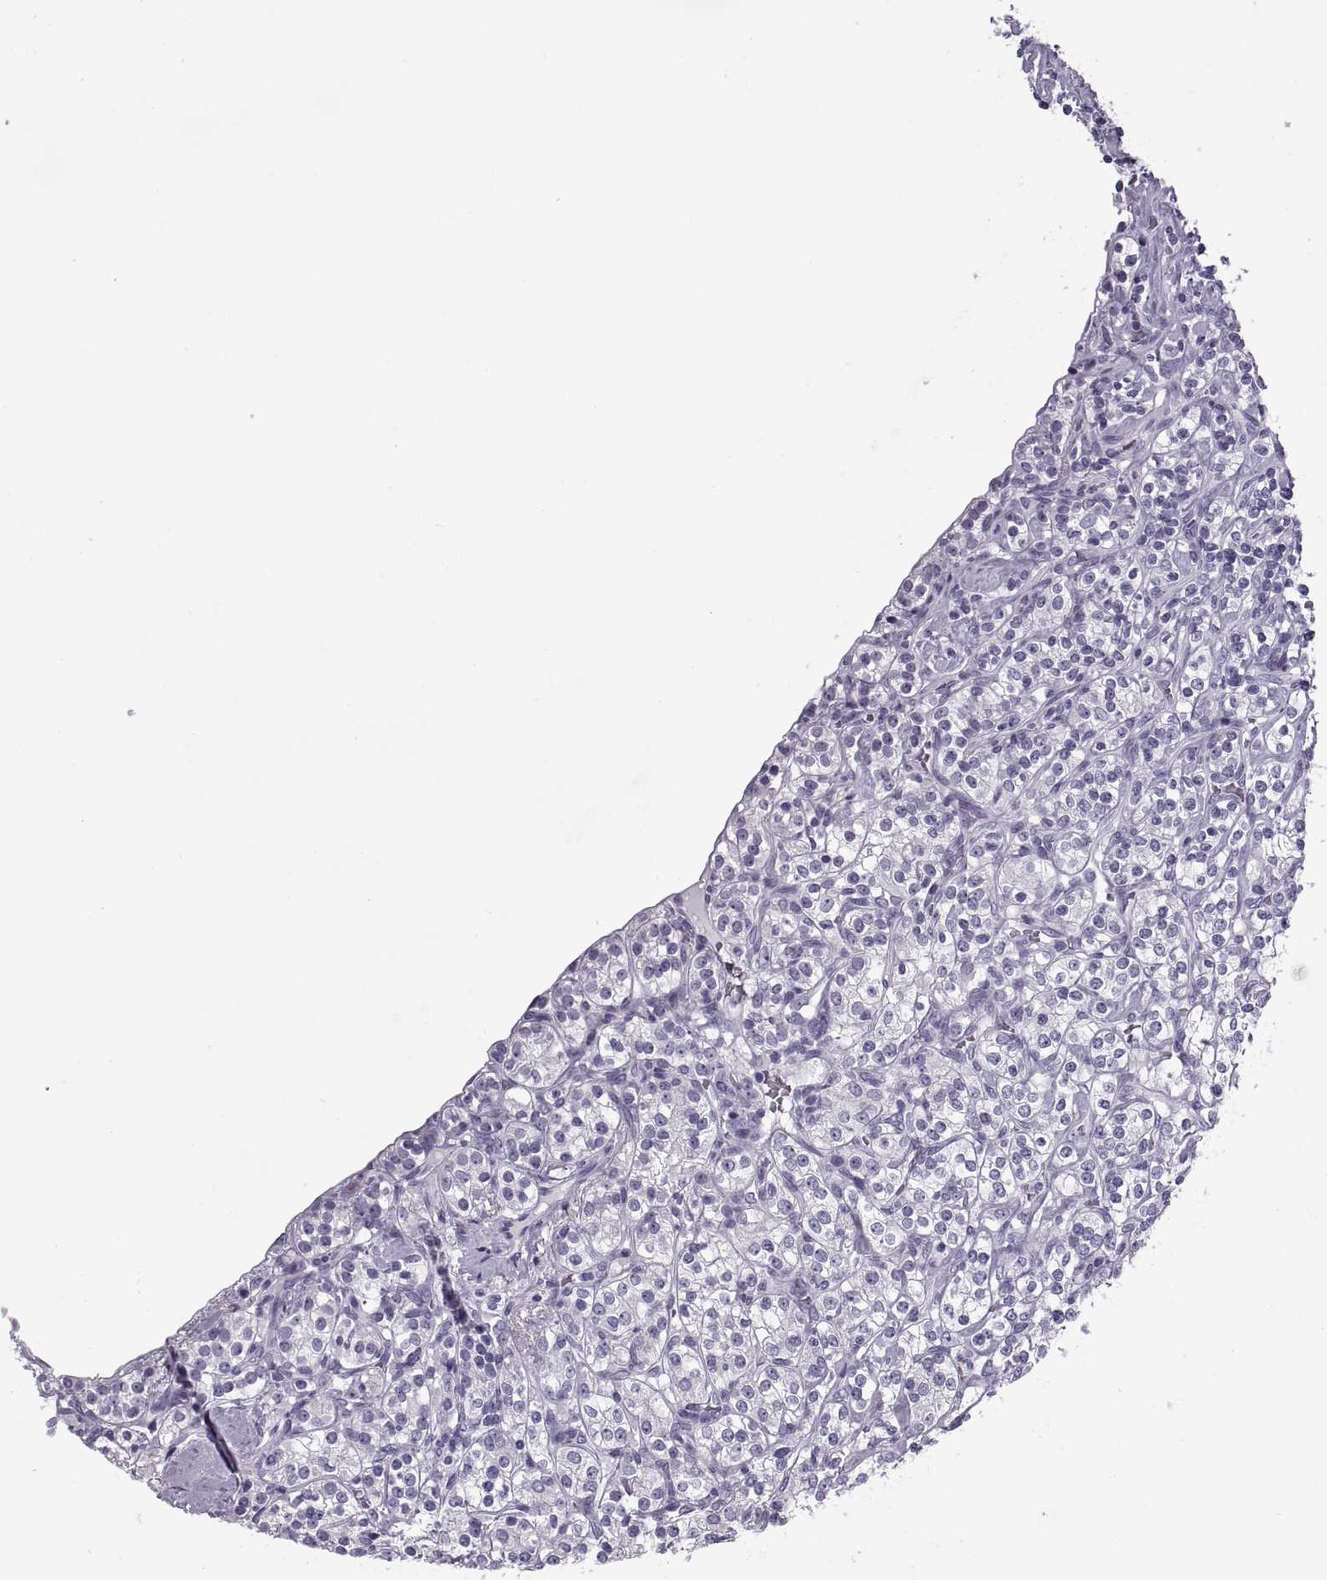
{"staining": {"intensity": "negative", "quantity": "none", "location": "none"}, "tissue": "renal cancer", "cell_type": "Tumor cells", "image_type": "cancer", "snomed": [{"axis": "morphology", "description": "Adenocarcinoma, NOS"}, {"axis": "topography", "description": "Kidney"}], "caption": "Immunohistochemistry histopathology image of human renal adenocarcinoma stained for a protein (brown), which exhibits no expression in tumor cells. (Stains: DAB (3,3'-diaminobenzidine) immunohistochemistry with hematoxylin counter stain, Microscopy: brightfield microscopy at high magnification).", "gene": "RLBP1", "patient": {"sex": "male", "age": 77}}